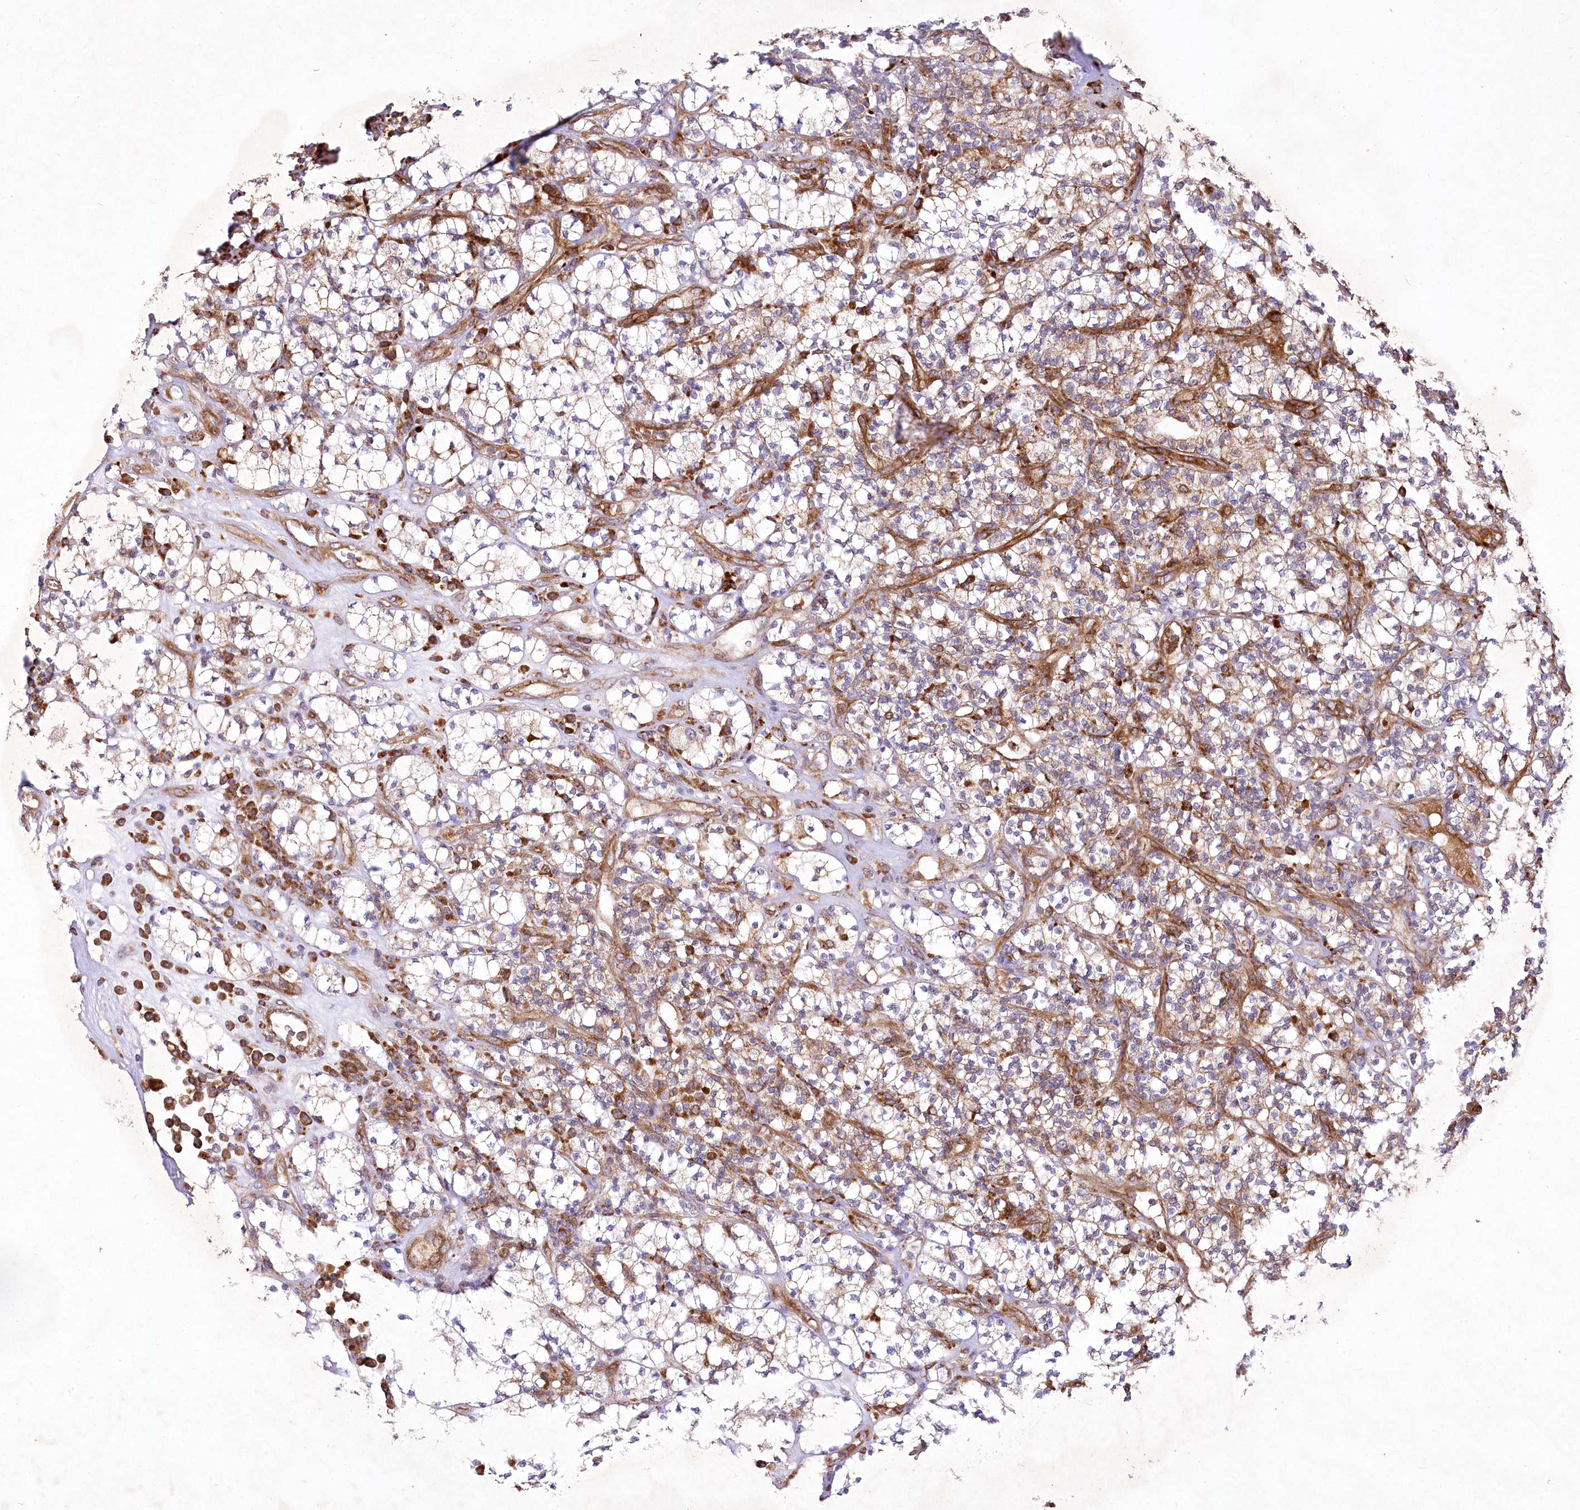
{"staining": {"intensity": "moderate", "quantity": "25%-75%", "location": "cytoplasmic/membranous"}, "tissue": "renal cancer", "cell_type": "Tumor cells", "image_type": "cancer", "snomed": [{"axis": "morphology", "description": "Adenocarcinoma, NOS"}, {"axis": "topography", "description": "Kidney"}], "caption": "Immunohistochemistry (IHC) of human adenocarcinoma (renal) exhibits medium levels of moderate cytoplasmic/membranous expression in about 25%-75% of tumor cells. The staining is performed using DAB (3,3'-diaminobenzidine) brown chromogen to label protein expression. The nuclei are counter-stained blue using hematoxylin.", "gene": "PSTK", "patient": {"sex": "male", "age": 77}}